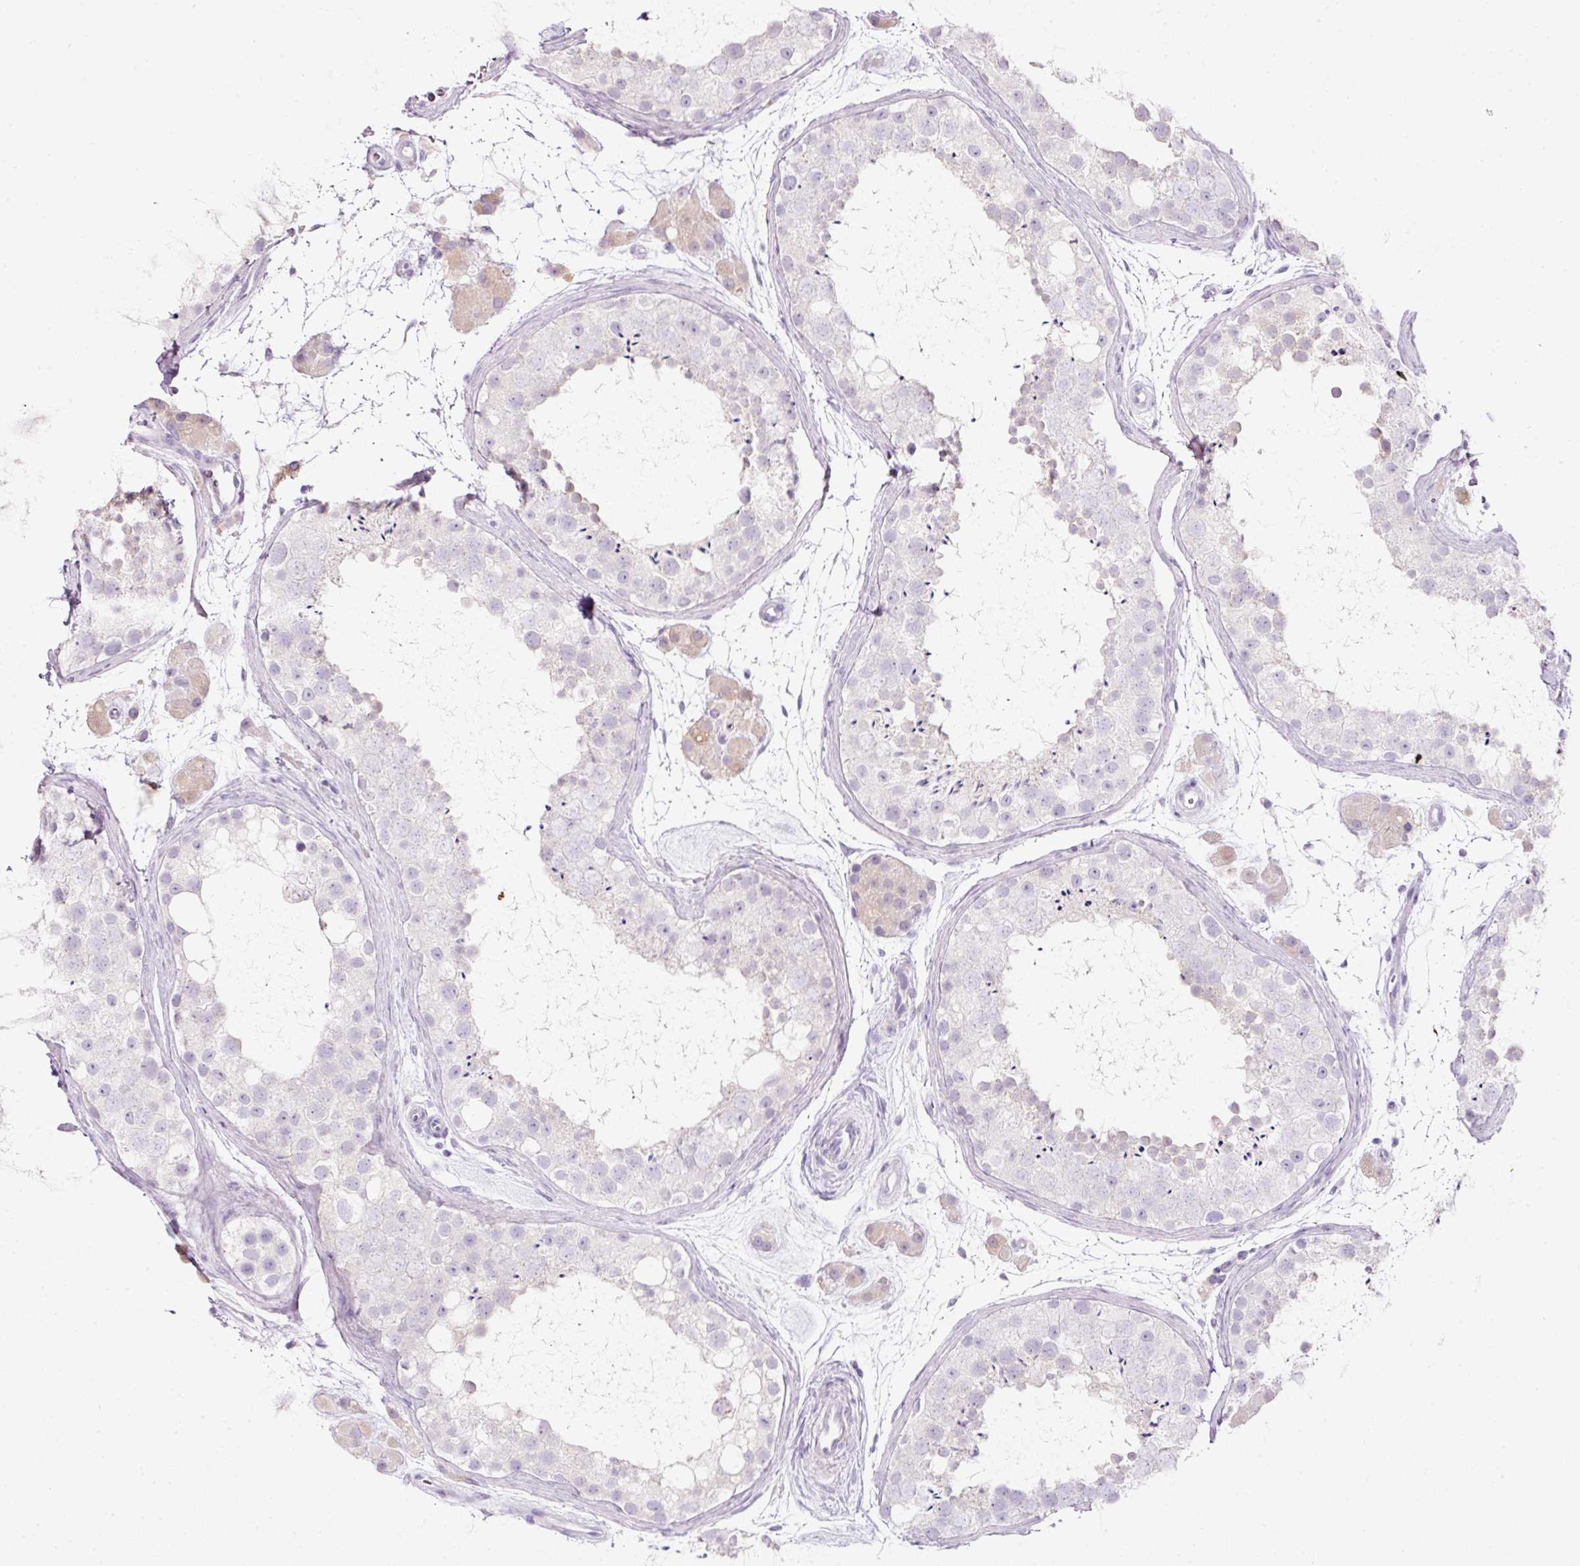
{"staining": {"intensity": "negative", "quantity": "none", "location": "none"}, "tissue": "testis", "cell_type": "Cells in seminiferous ducts", "image_type": "normal", "snomed": [{"axis": "morphology", "description": "Normal tissue, NOS"}, {"axis": "topography", "description": "Testis"}], "caption": "Immunohistochemistry (IHC) of benign testis demonstrates no staining in cells in seminiferous ducts.", "gene": "SLC2A2", "patient": {"sex": "male", "age": 41}}